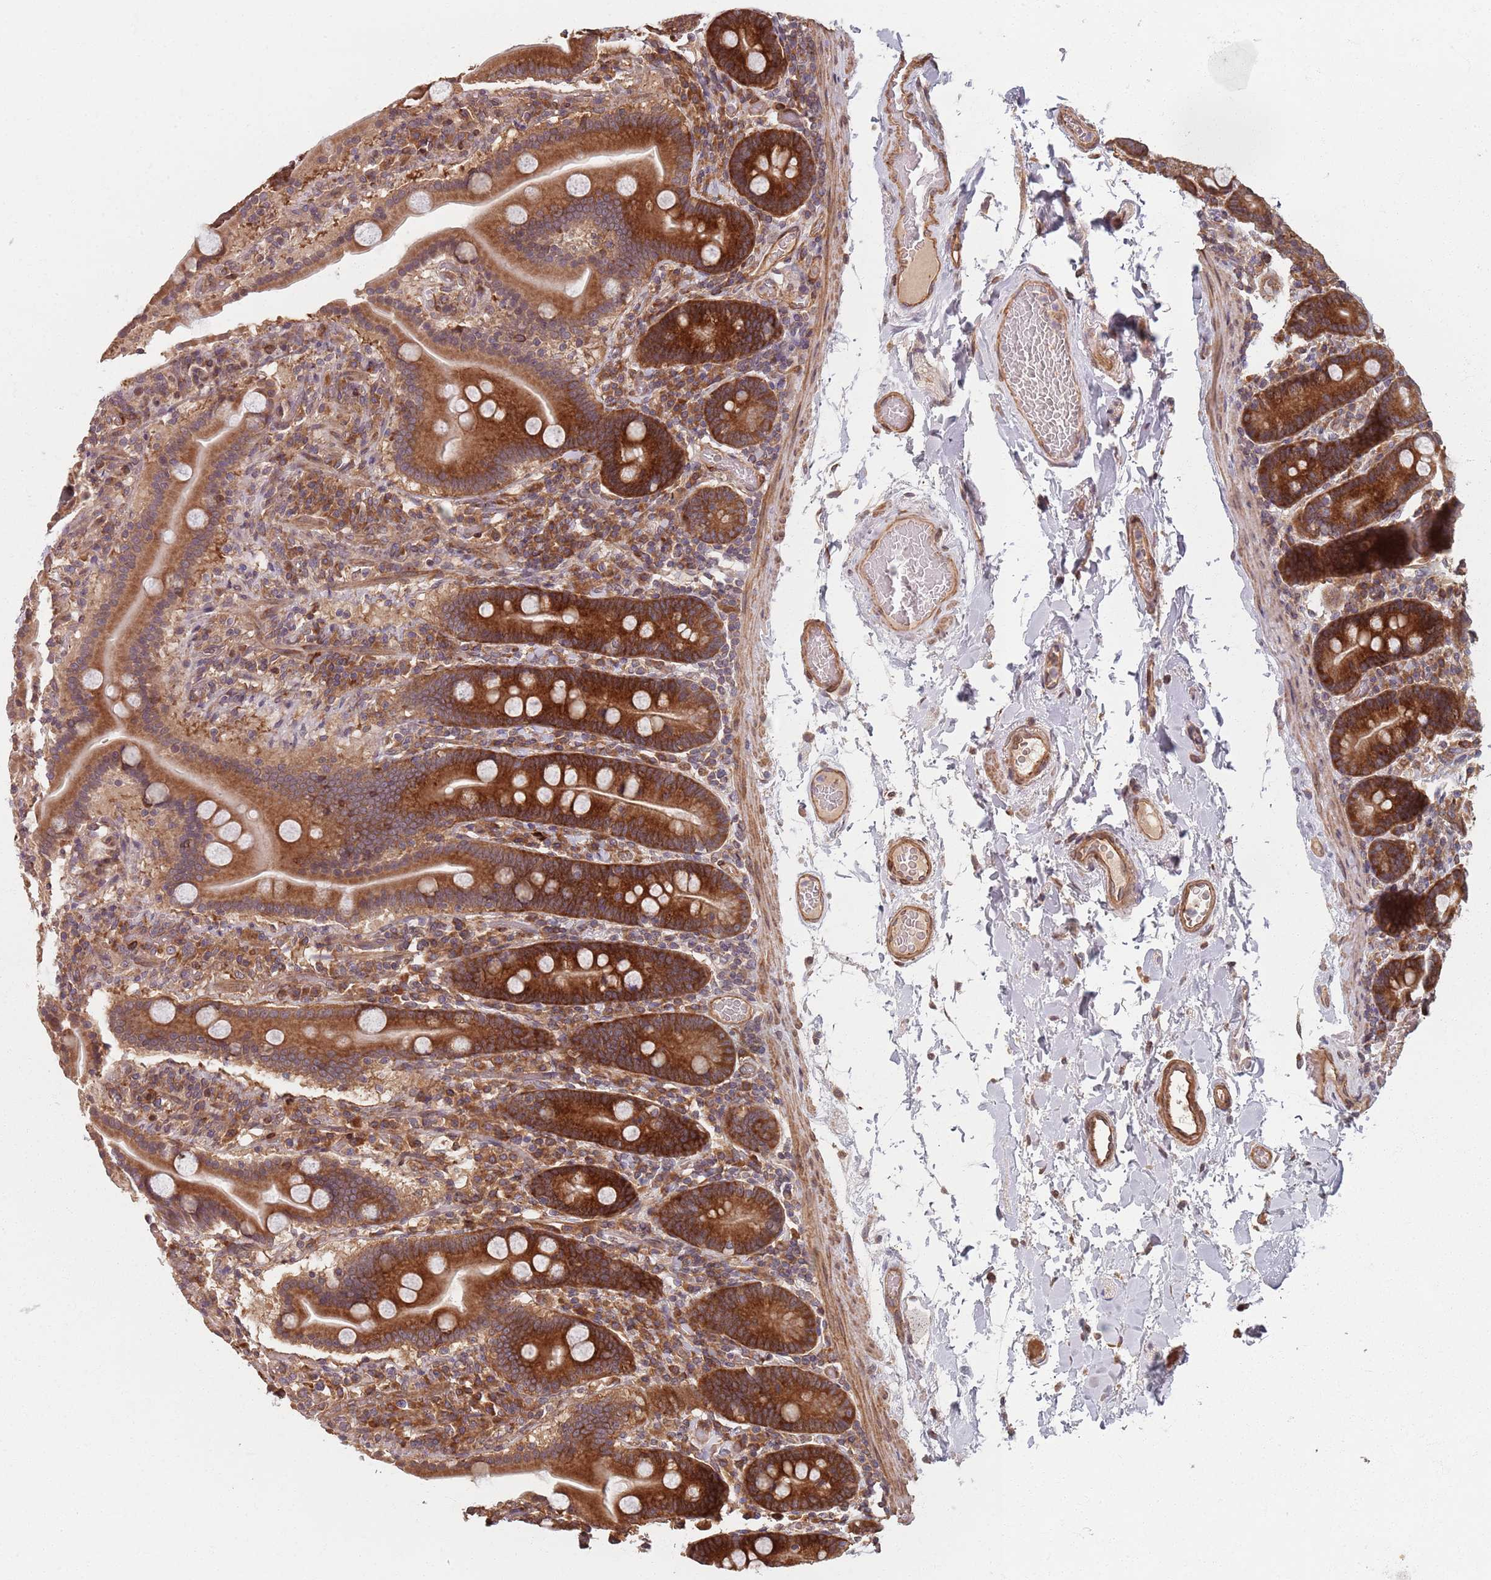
{"staining": {"intensity": "strong", "quantity": ">75%", "location": "cytoplasmic/membranous"}, "tissue": "duodenum", "cell_type": "Glandular cells", "image_type": "normal", "snomed": [{"axis": "morphology", "description": "Normal tissue, NOS"}, {"axis": "topography", "description": "Duodenum"}], "caption": "Brown immunohistochemical staining in unremarkable duodenum shows strong cytoplasmic/membranous positivity in about >75% of glandular cells.", "gene": "NOTCH3", "patient": {"sex": "male", "age": 55}}